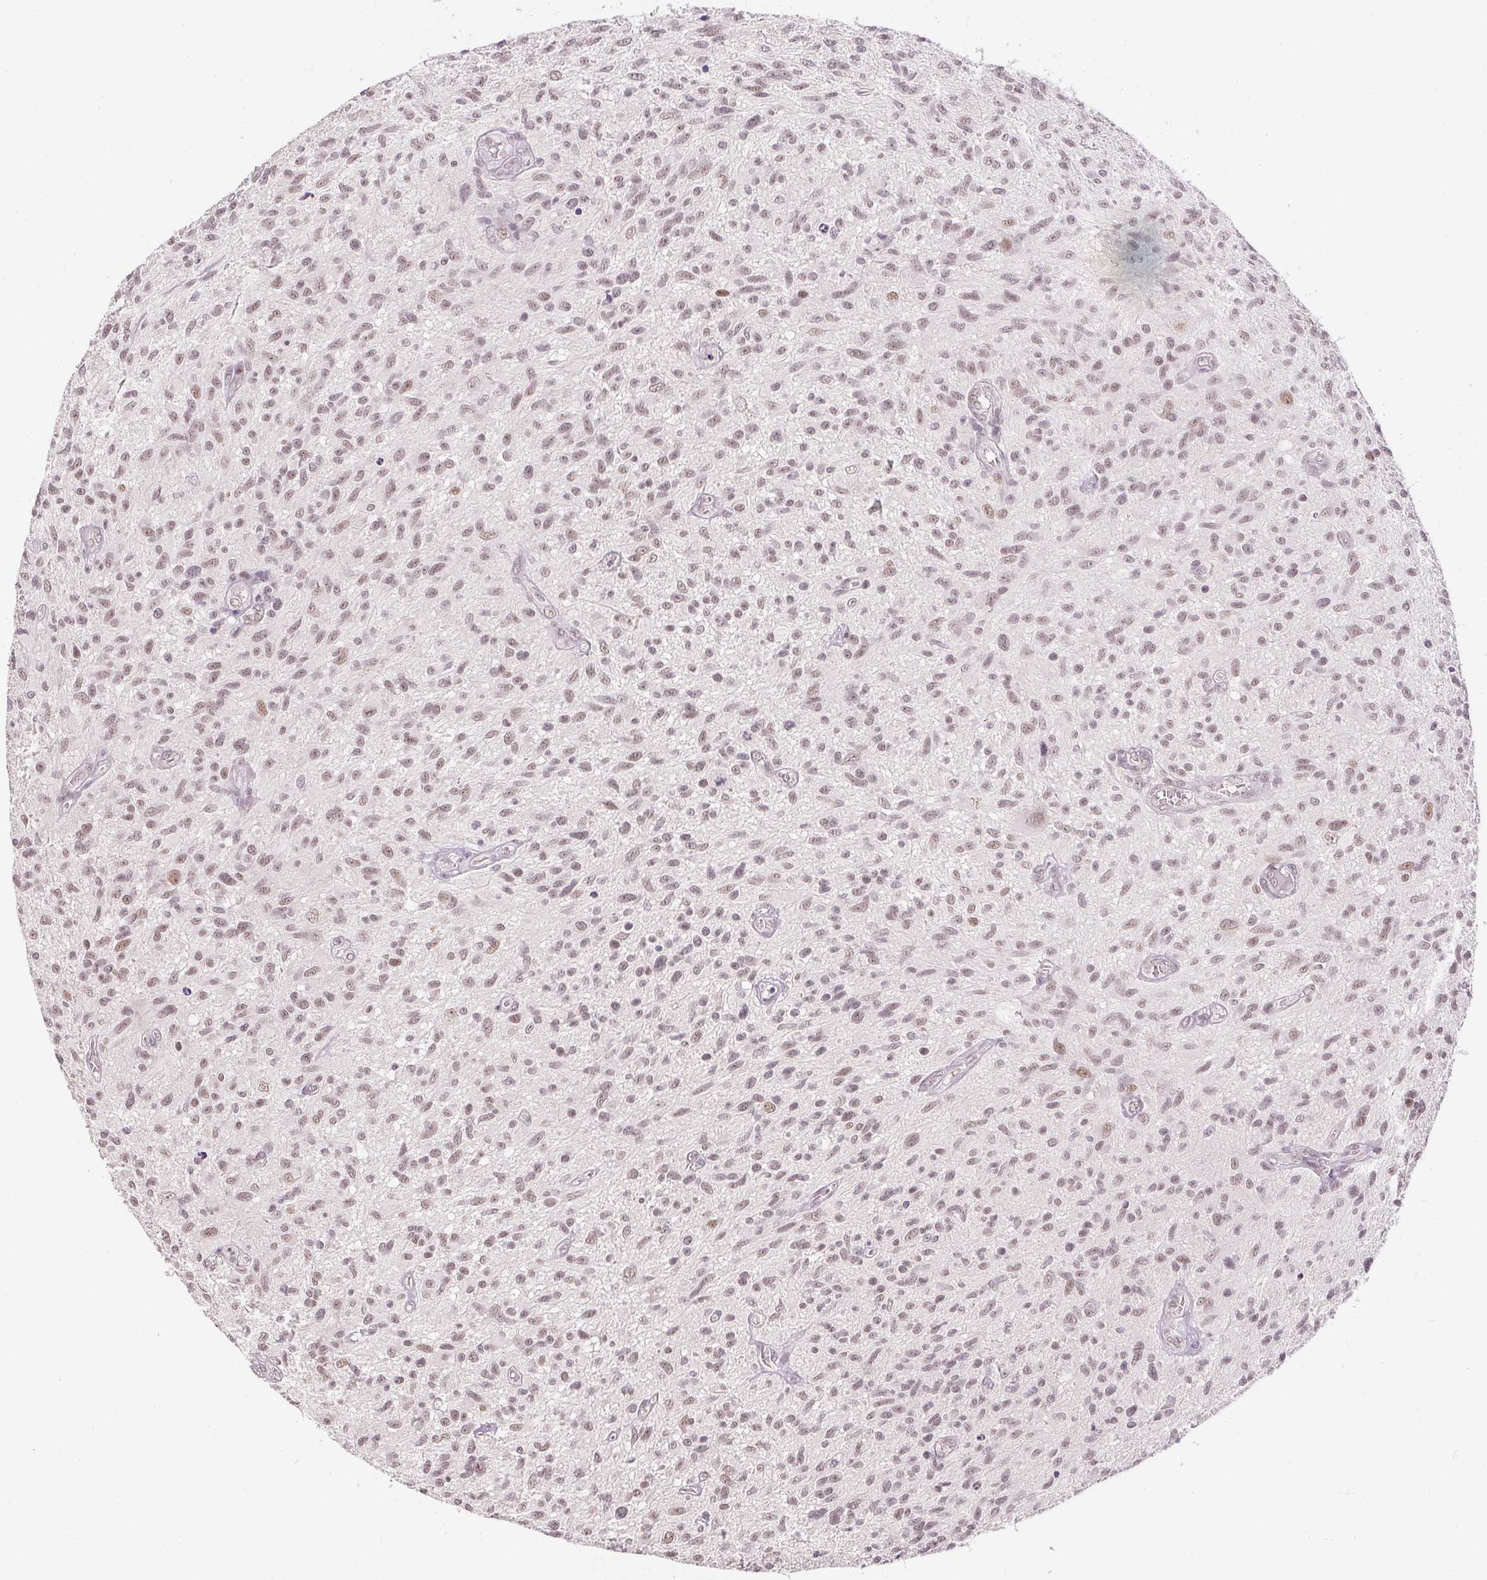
{"staining": {"intensity": "weak", "quantity": ">75%", "location": "nuclear"}, "tissue": "glioma", "cell_type": "Tumor cells", "image_type": "cancer", "snomed": [{"axis": "morphology", "description": "Glioma, malignant, High grade"}, {"axis": "topography", "description": "Brain"}], "caption": "Tumor cells show low levels of weak nuclear expression in about >75% of cells in malignant high-grade glioma. The staining is performed using DAB brown chromogen to label protein expression. The nuclei are counter-stained blue using hematoxylin.", "gene": "KDM4D", "patient": {"sex": "male", "age": 75}}